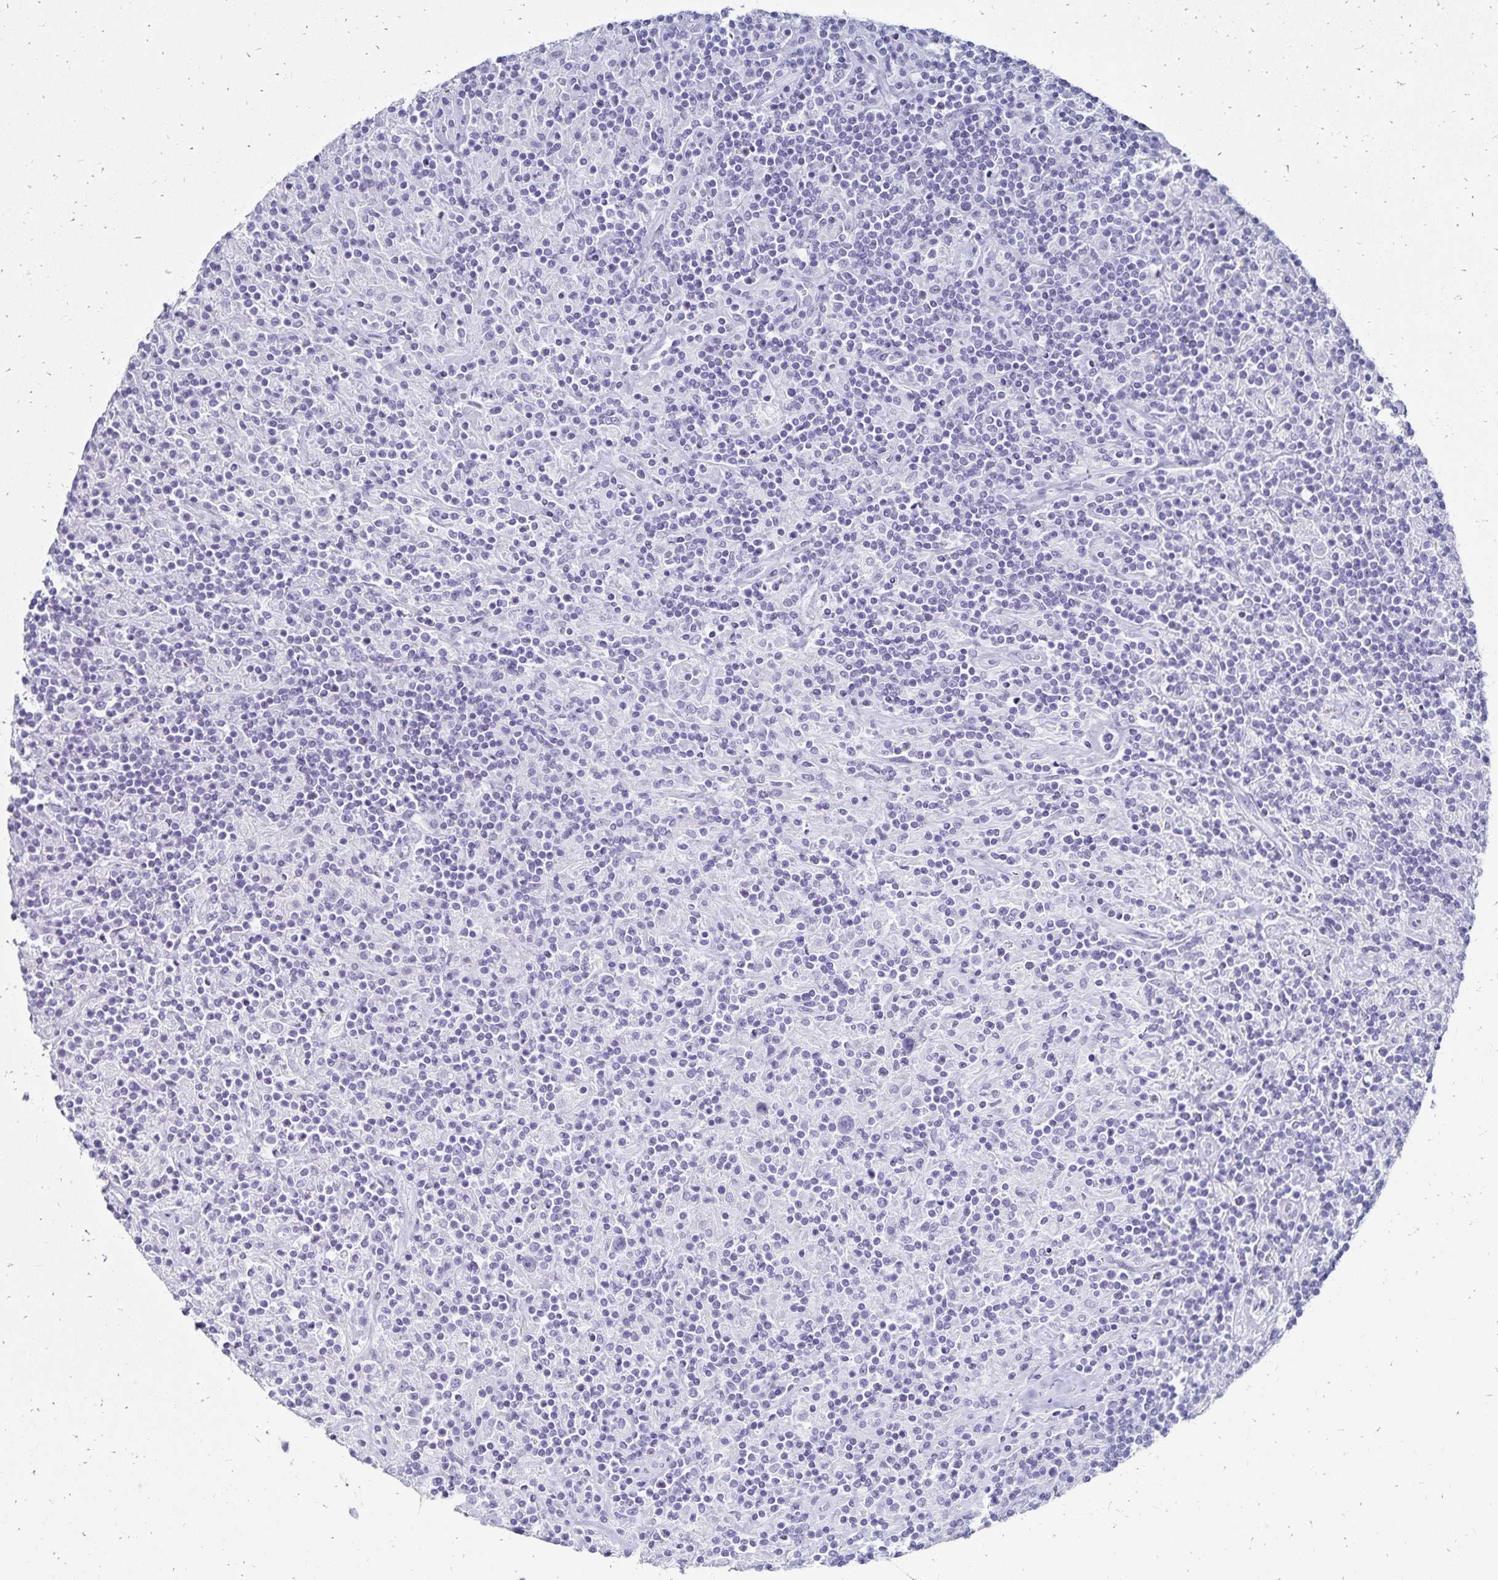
{"staining": {"intensity": "negative", "quantity": "none", "location": "none"}, "tissue": "lymphoma", "cell_type": "Tumor cells", "image_type": "cancer", "snomed": [{"axis": "morphology", "description": "Hodgkin's disease, NOS"}, {"axis": "topography", "description": "Lymph node"}], "caption": "Immunohistochemistry (IHC) of human lymphoma exhibits no positivity in tumor cells.", "gene": "GIP", "patient": {"sex": "male", "age": 70}}